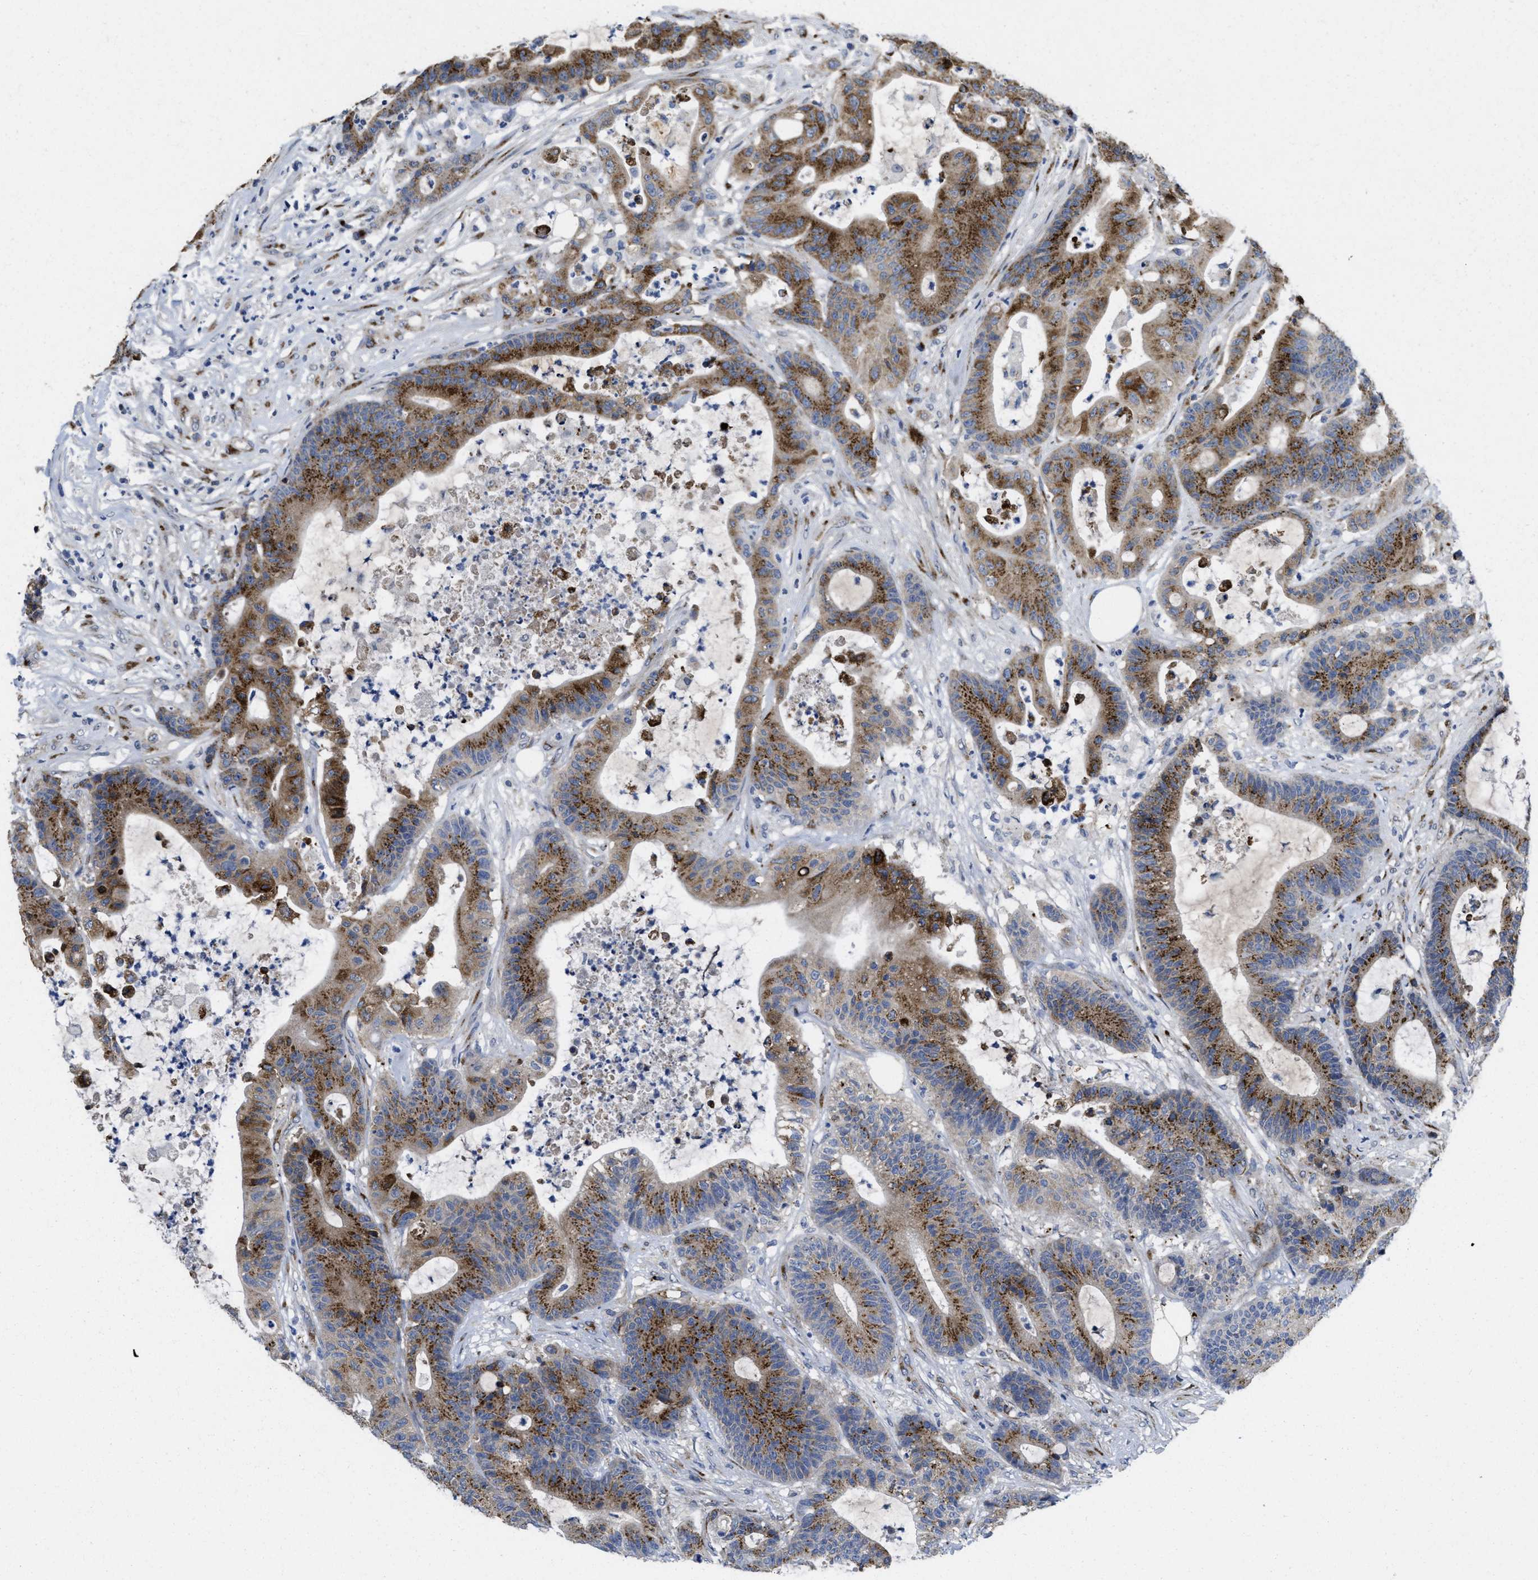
{"staining": {"intensity": "moderate", "quantity": ">75%", "location": "cytoplasmic/membranous"}, "tissue": "colorectal cancer", "cell_type": "Tumor cells", "image_type": "cancer", "snomed": [{"axis": "morphology", "description": "Adenocarcinoma, NOS"}, {"axis": "topography", "description": "Colon"}], "caption": "Immunohistochemistry of colorectal cancer (adenocarcinoma) displays medium levels of moderate cytoplasmic/membranous positivity in about >75% of tumor cells.", "gene": "ZNF70", "patient": {"sex": "female", "age": 84}}